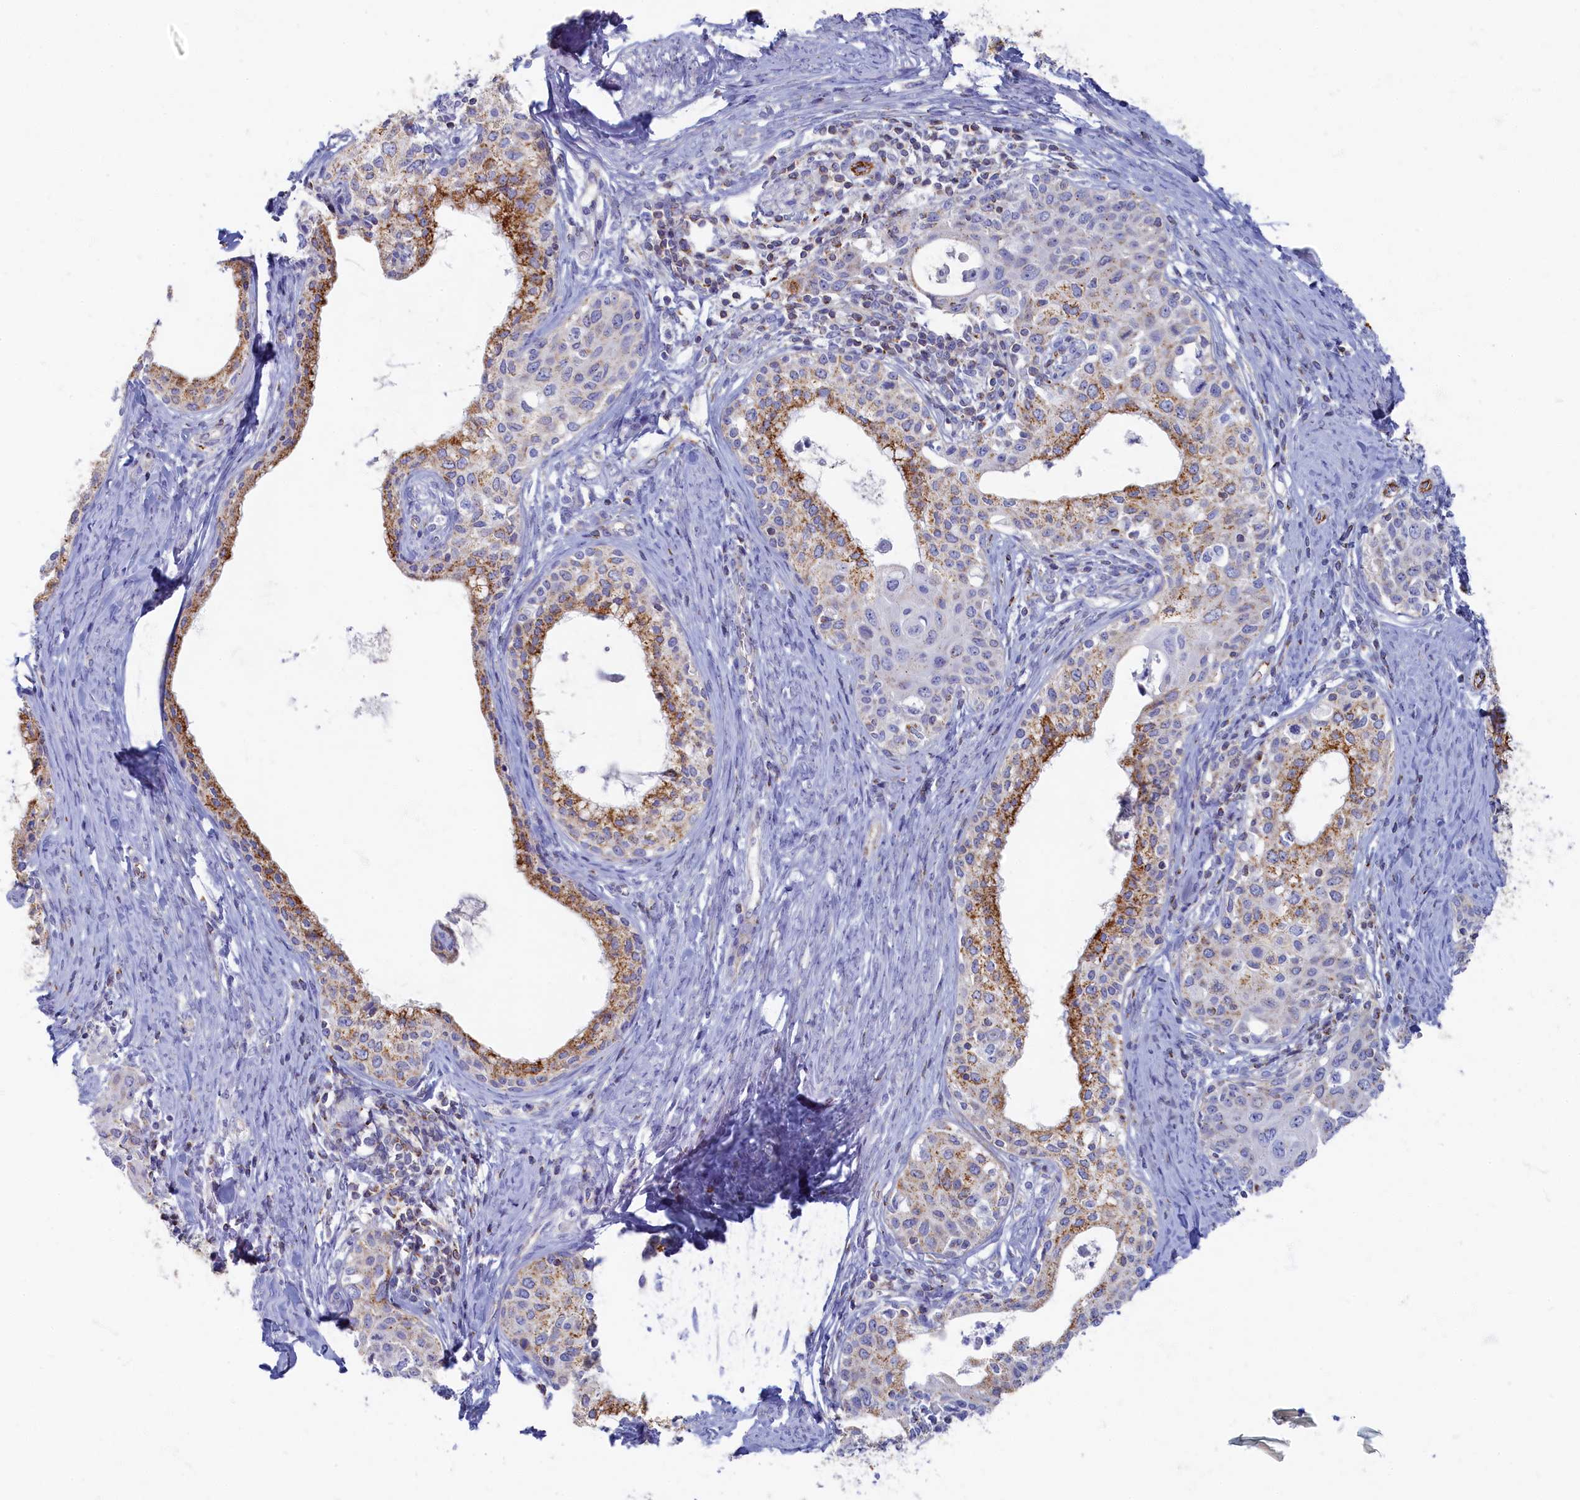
{"staining": {"intensity": "moderate", "quantity": "25%-75%", "location": "cytoplasmic/membranous"}, "tissue": "cervical cancer", "cell_type": "Tumor cells", "image_type": "cancer", "snomed": [{"axis": "morphology", "description": "Squamous cell carcinoma, NOS"}, {"axis": "morphology", "description": "Adenocarcinoma, NOS"}, {"axis": "topography", "description": "Cervix"}], "caption": "High-power microscopy captured an IHC micrograph of squamous cell carcinoma (cervical), revealing moderate cytoplasmic/membranous positivity in approximately 25%-75% of tumor cells. (DAB = brown stain, brightfield microscopy at high magnification).", "gene": "OCIAD2", "patient": {"sex": "female", "age": 52}}